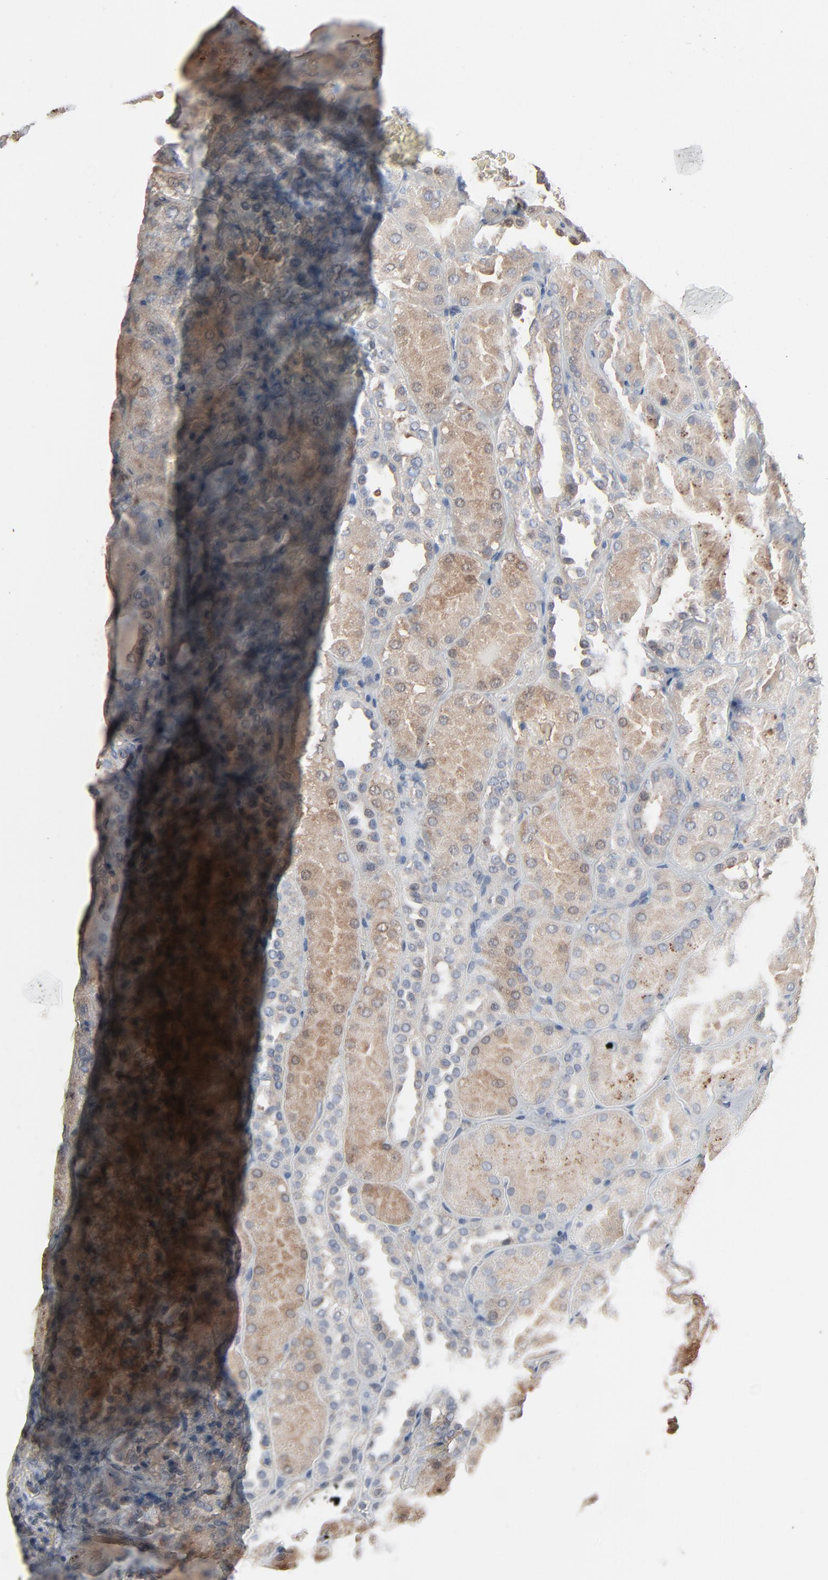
{"staining": {"intensity": "negative", "quantity": "none", "location": "none"}, "tissue": "kidney", "cell_type": "Cells in glomeruli", "image_type": "normal", "snomed": [{"axis": "morphology", "description": "Normal tissue, NOS"}, {"axis": "topography", "description": "Kidney"}], "caption": "Protein analysis of benign kidney displays no significant expression in cells in glomeruli.", "gene": "CCT5", "patient": {"sex": "male", "age": 28}}